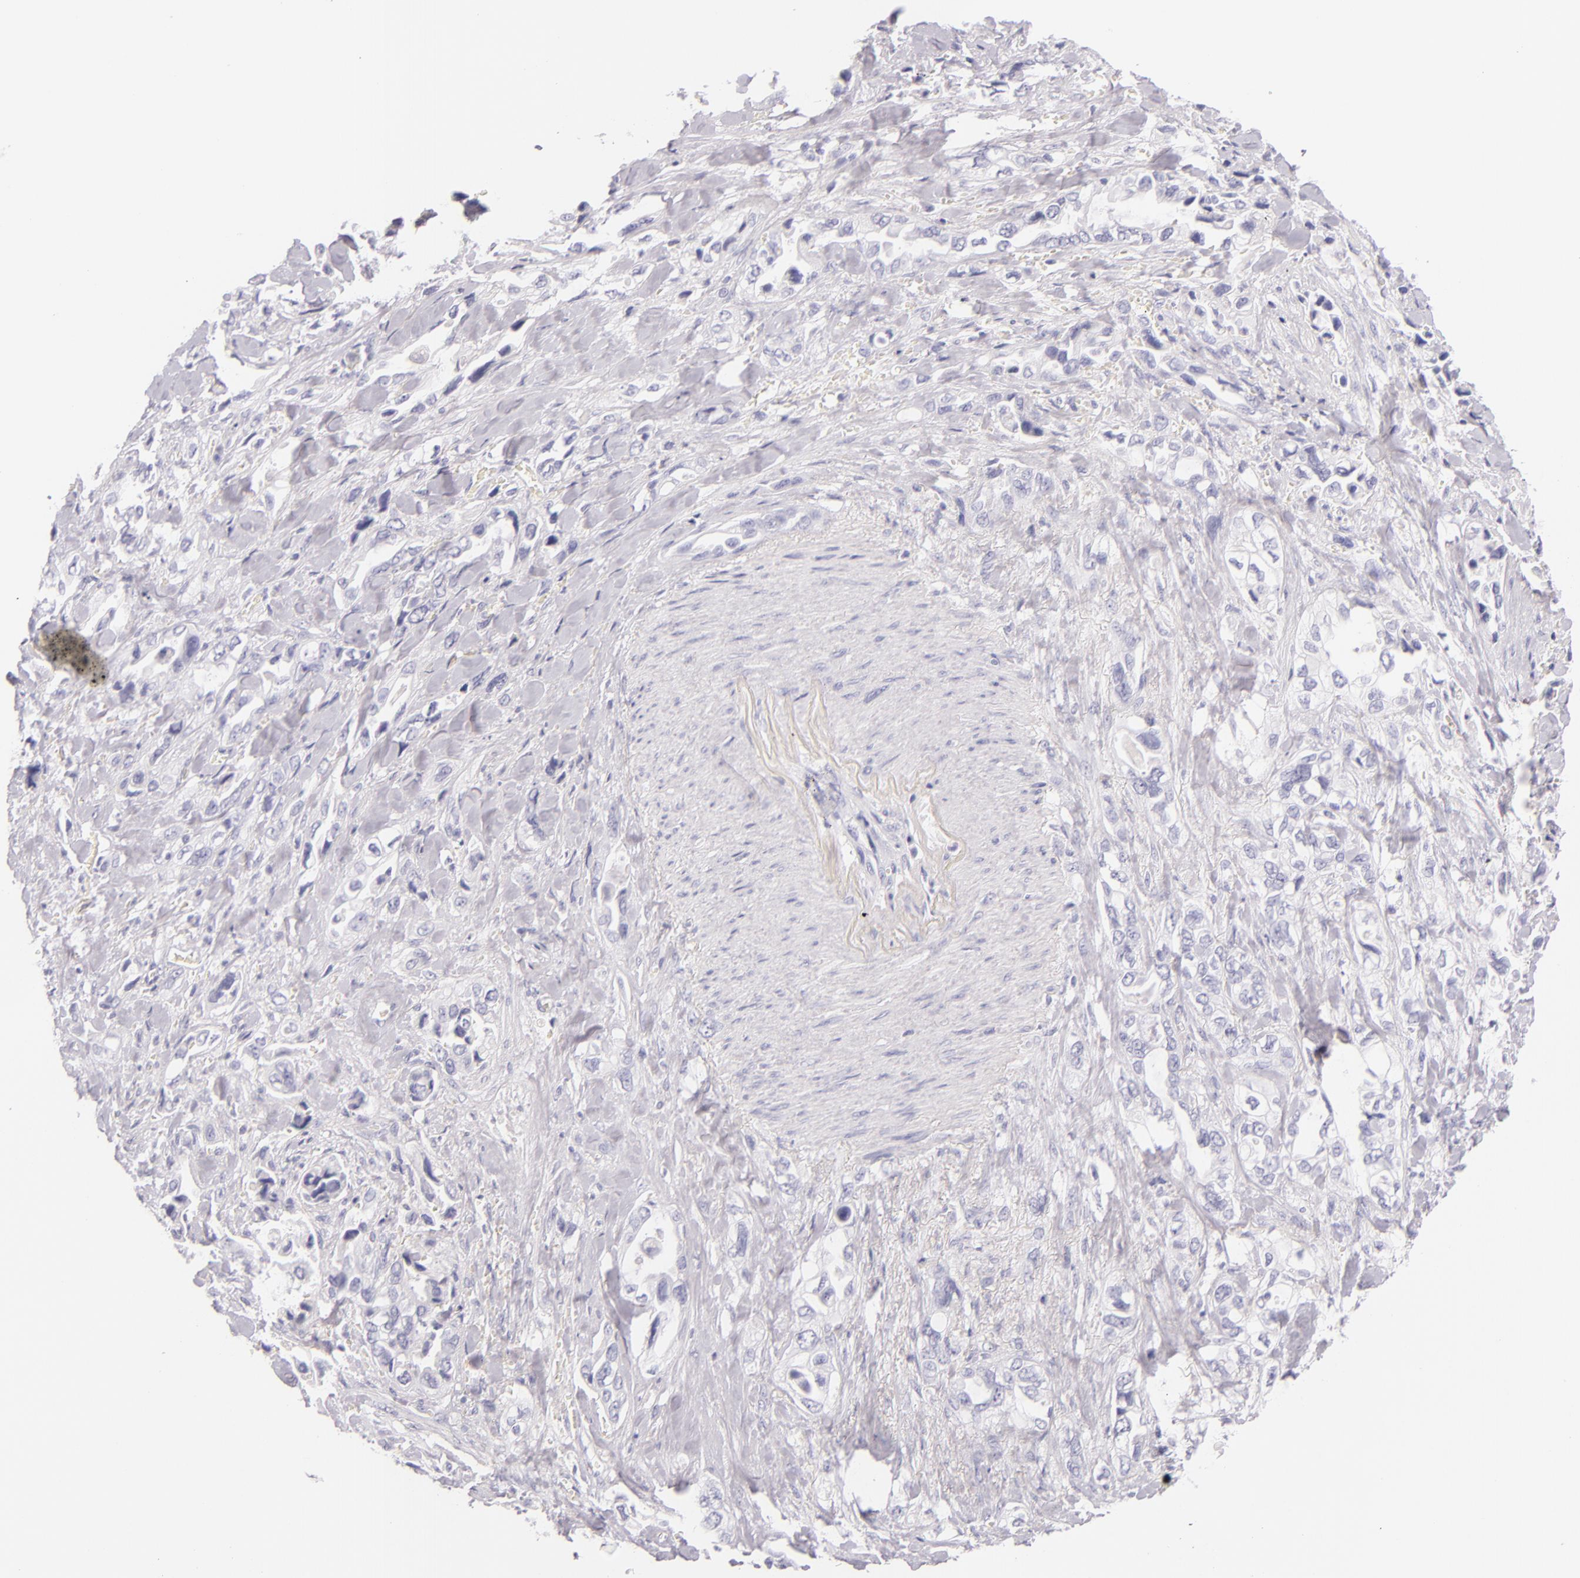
{"staining": {"intensity": "negative", "quantity": "none", "location": "none"}, "tissue": "pancreatic cancer", "cell_type": "Tumor cells", "image_type": "cancer", "snomed": [{"axis": "morphology", "description": "Adenocarcinoma, NOS"}, {"axis": "topography", "description": "Pancreas"}], "caption": "This is an IHC micrograph of adenocarcinoma (pancreatic). There is no positivity in tumor cells.", "gene": "INA", "patient": {"sex": "male", "age": 69}}